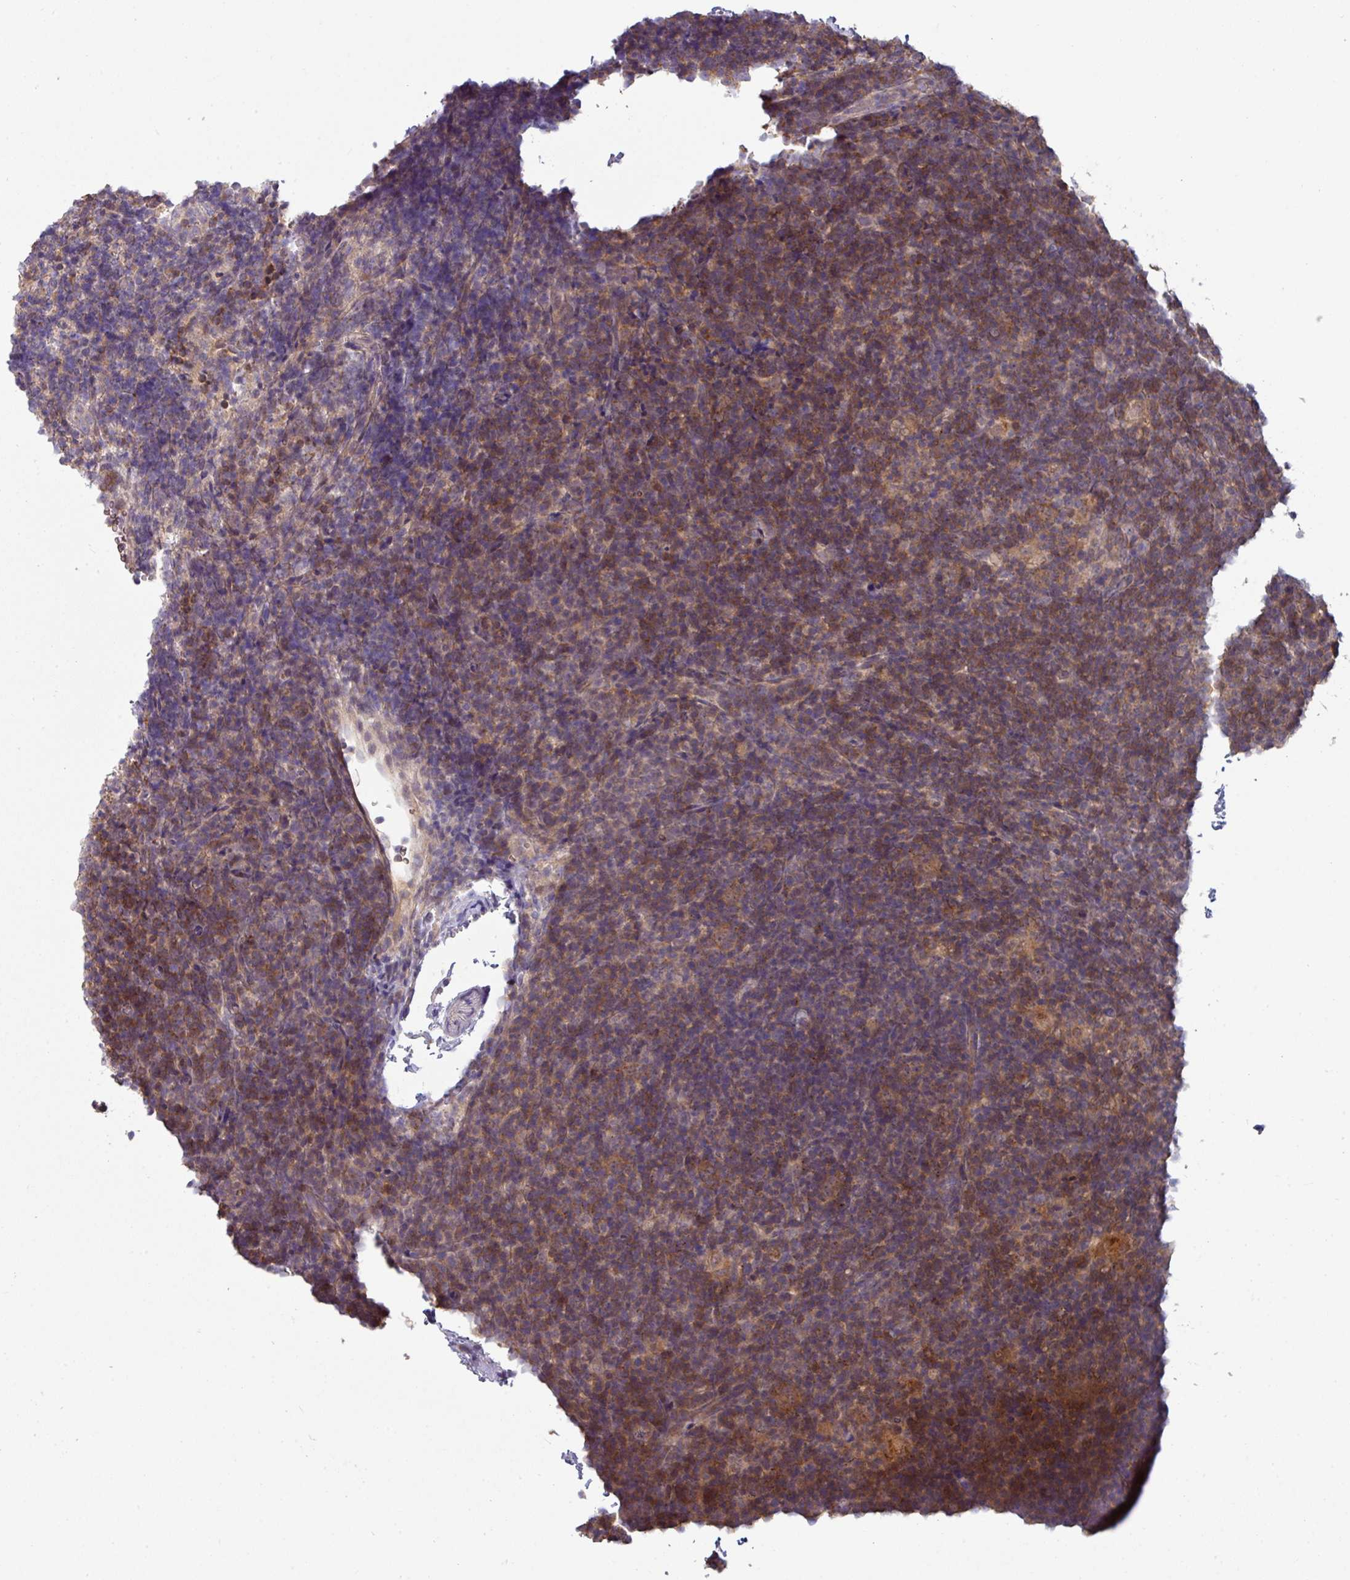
{"staining": {"intensity": "weak", "quantity": "25%-75%", "location": "cytoplasmic/membranous"}, "tissue": "lymphoma", "cell_type": "Tumor cells", "image_type": "cancer", "snomed": [{"axis": "morphology", "description": "Hodgkin's disease, NOS"}, {"axis": "topography", "description": "Lymph node"}], "caption": "Human lymphoma stained with a protein marker displays weak staining in tumor cells.", "gene": "SLAMF6", "patient": {"sex": "female", "age": 57}}